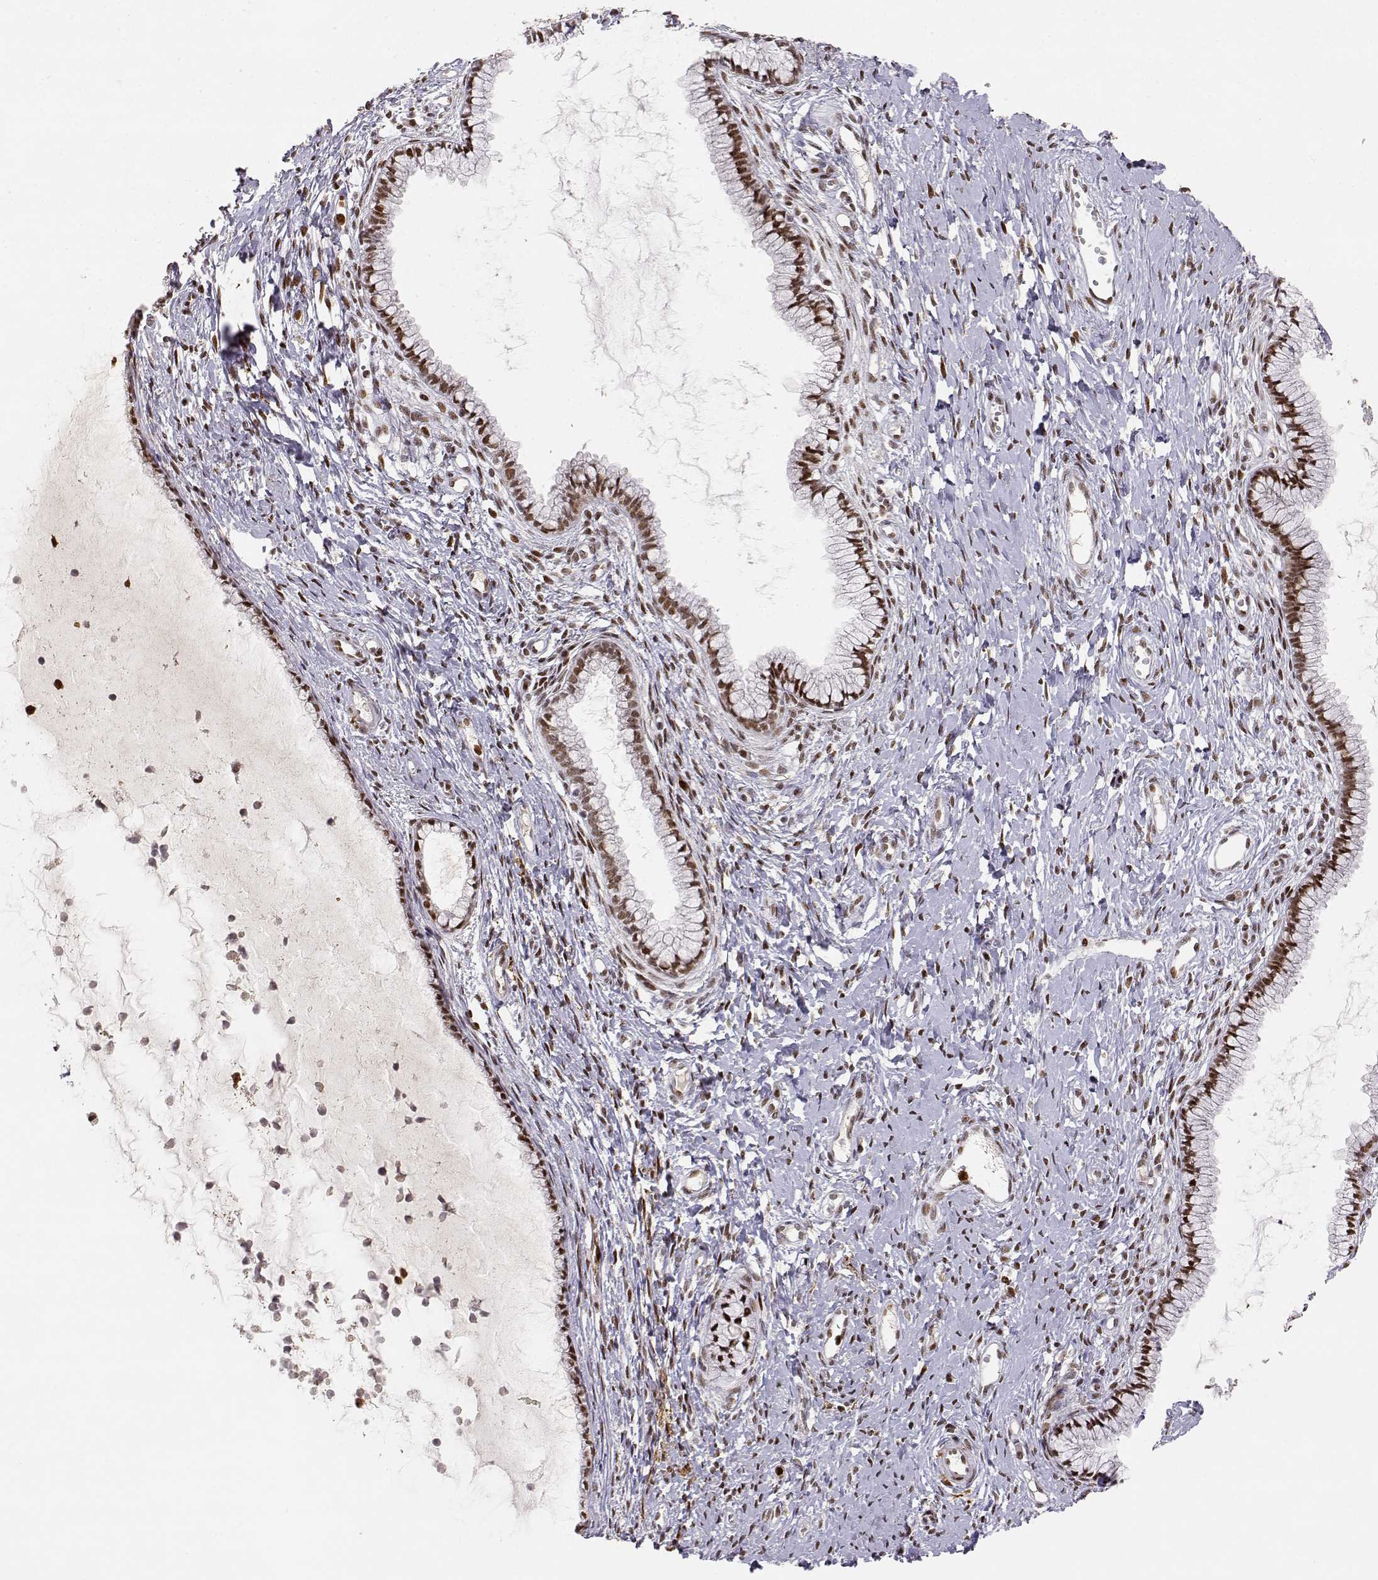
{"staining": {"intensity": "moderate", "quantity": ">75%", "location": "nuclear"}, "tissue": "cervix", "cell_type": "Glandular cells", "image_type": "normal", "snomed": [{"axis": "morphology", "description": "Normal tissue, NOS"}, {"axis": "topography", "description": "Cervix"}], "caption": "DAB (3,3'-diaminobenzidine) immunohistochemical staining of unremarkable cervix demonstrates moderate nuclear protein positivity in approximately >75% of glandular cells.", "gene": "RSF1", "patient": {"sex": "female", "age": 40}}